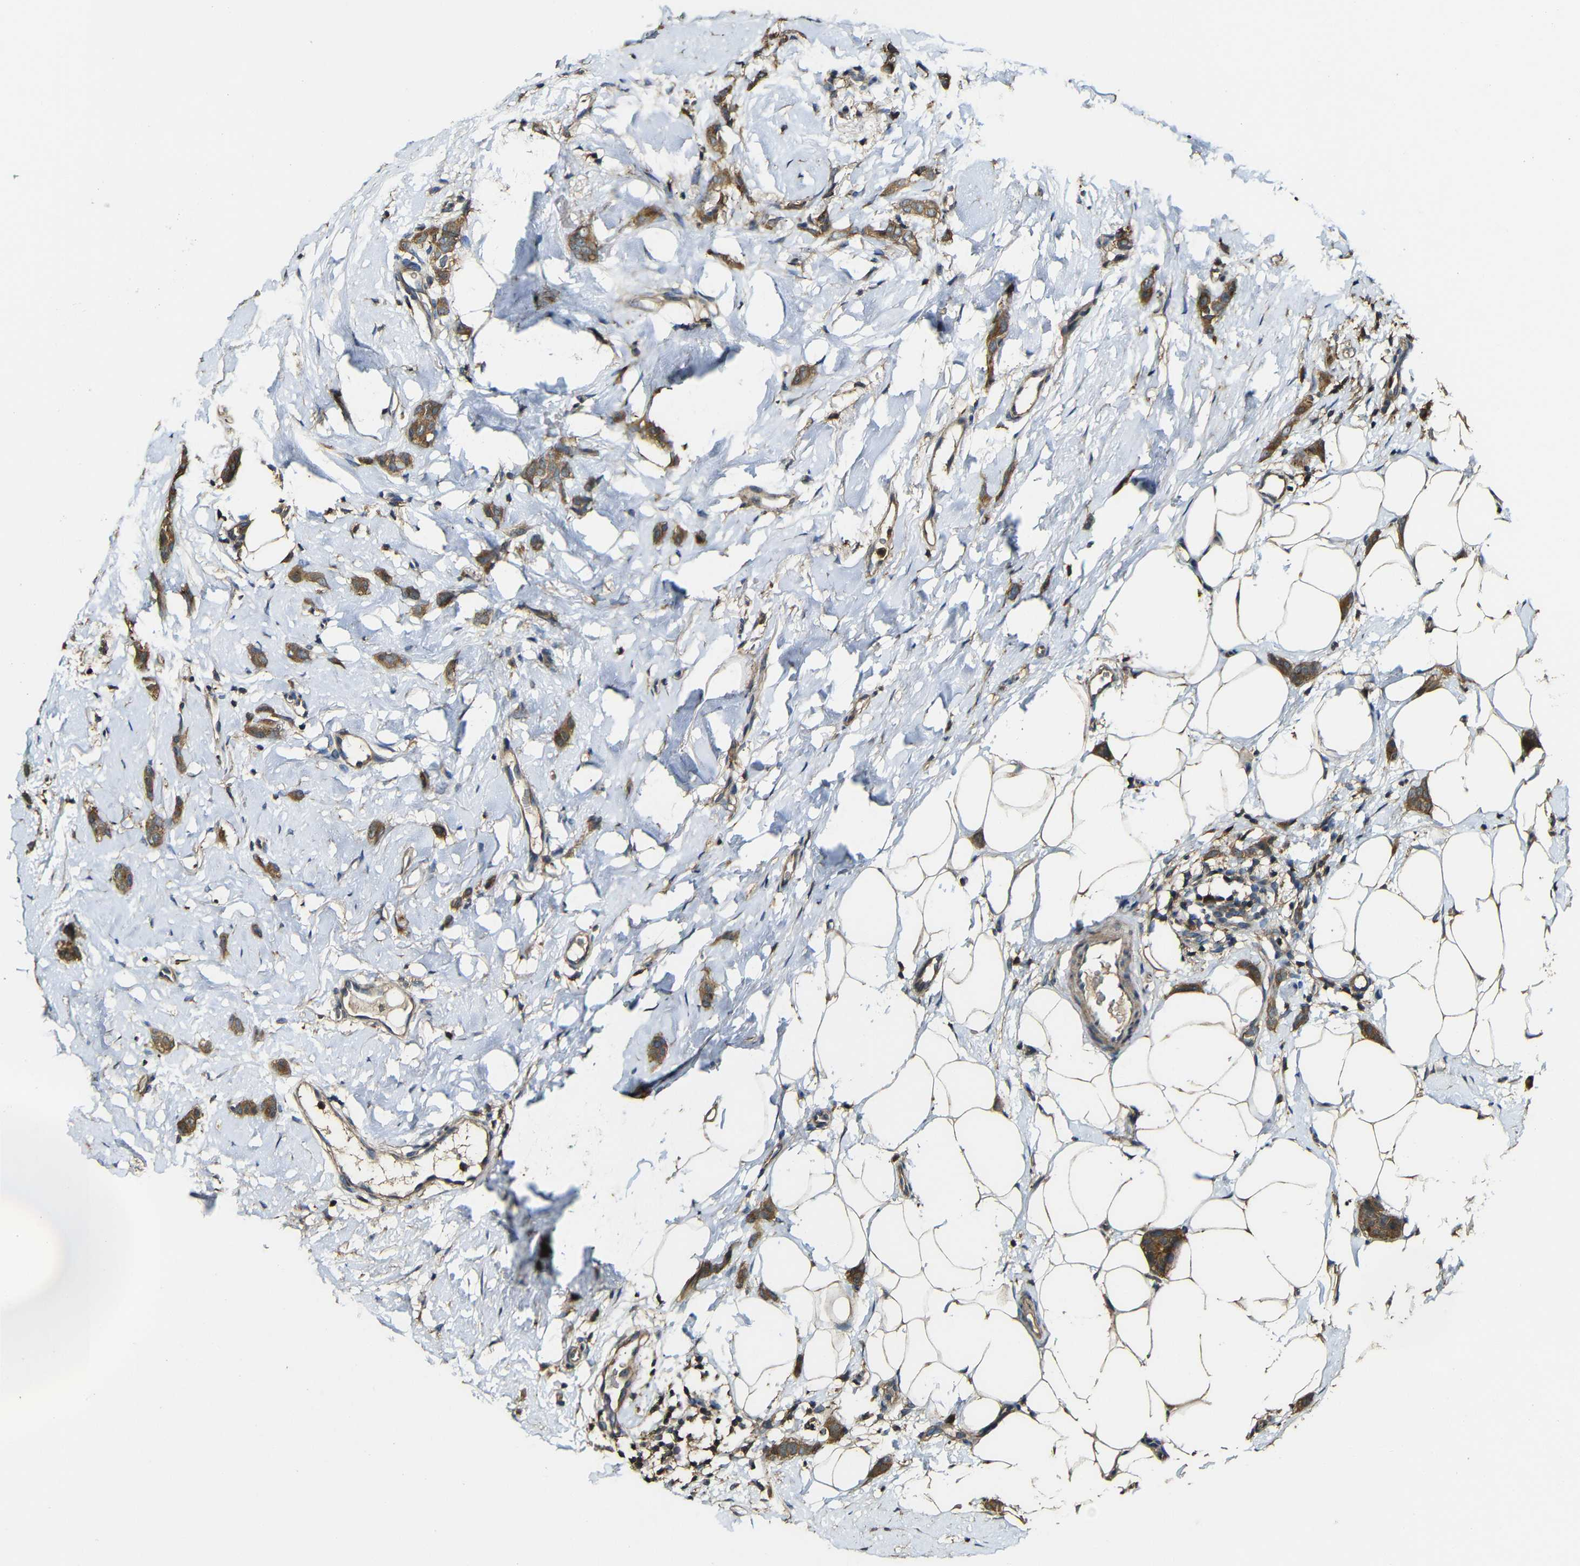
{"staining": {"intensity": "strong", "quantity": ">75%", "location": "cytoplasmic/membranous"}, "tissue": "breast cancer", "cell_type": "Tumor cells", "image_type": "cancer", "snomed": [{"axis": "morphology", "description": "Lobular carcinoma"}, {"axis": "topography", "description": "Skin"}, {"axis": "topography", "description": "Breast"}], "caption": "Breast cancer (lobular carcinoma) stained for a protein (brown) demonstrates strong cytoplasmic/membranous positive staining in about >75% of tumor cells.", "gene": "CASP8", "patient": {"sex": "female", "age": 46}}